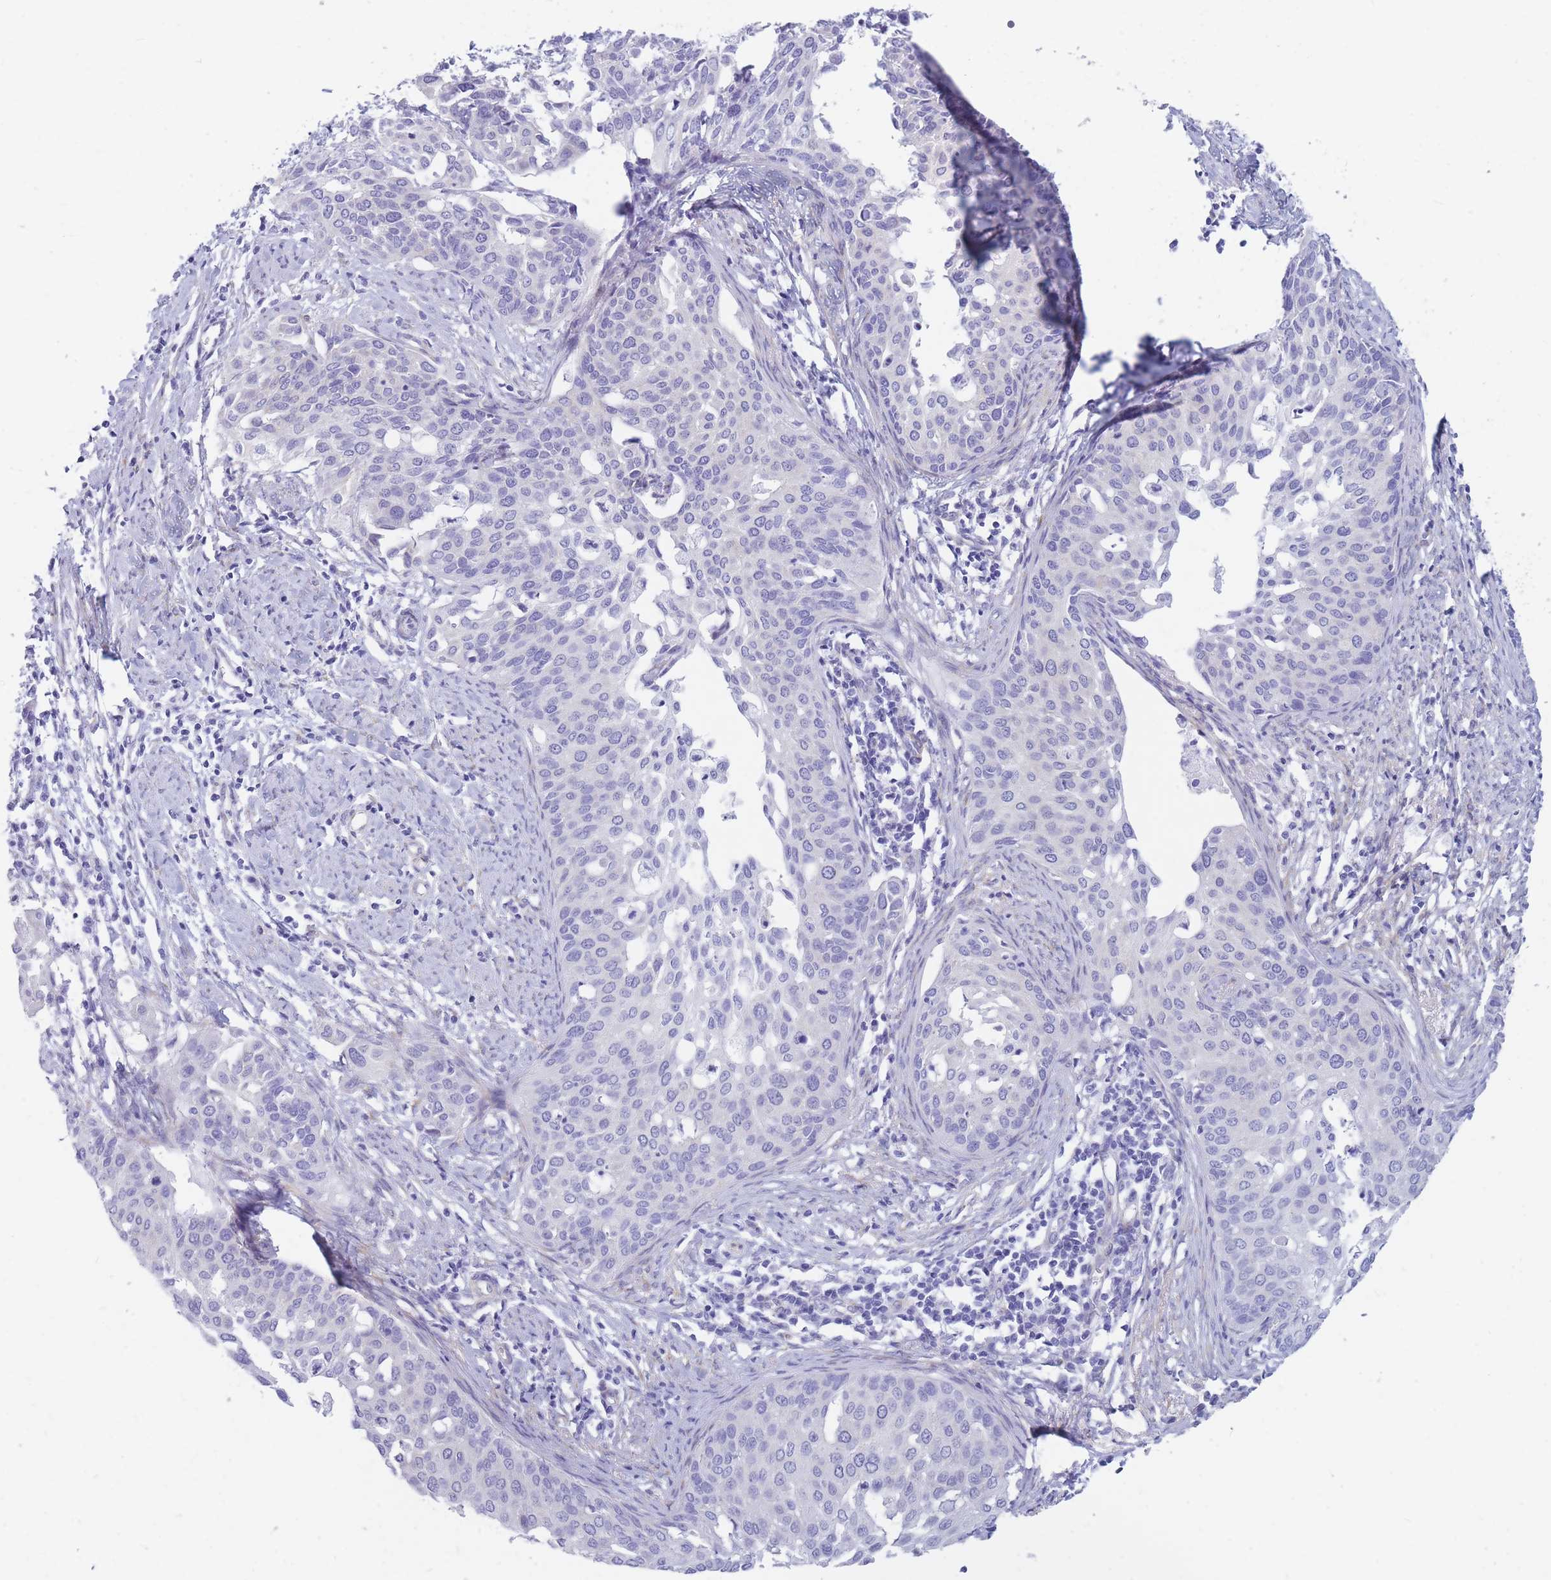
{"staining": {"intensity": "negative", "quantity": "none", "location": "none"}, "tissue": "cervical cancer", "cell_type": "Tumor cells", "image_type": "cancer", "snomed": [{"axis": "morphology", "description": "Squamous cell carcinoma, NOS"}, {"axis": "topography", "description": "Cervix"}], "caption": "Immunohistochemistry of human cervical squamous cell carcinoma reveals no expression in tumor cells. (IHC, brightfield microscopy, high magnification).", "gene": "MTSS2", "patient": {"sex": "female", "age": 44}}